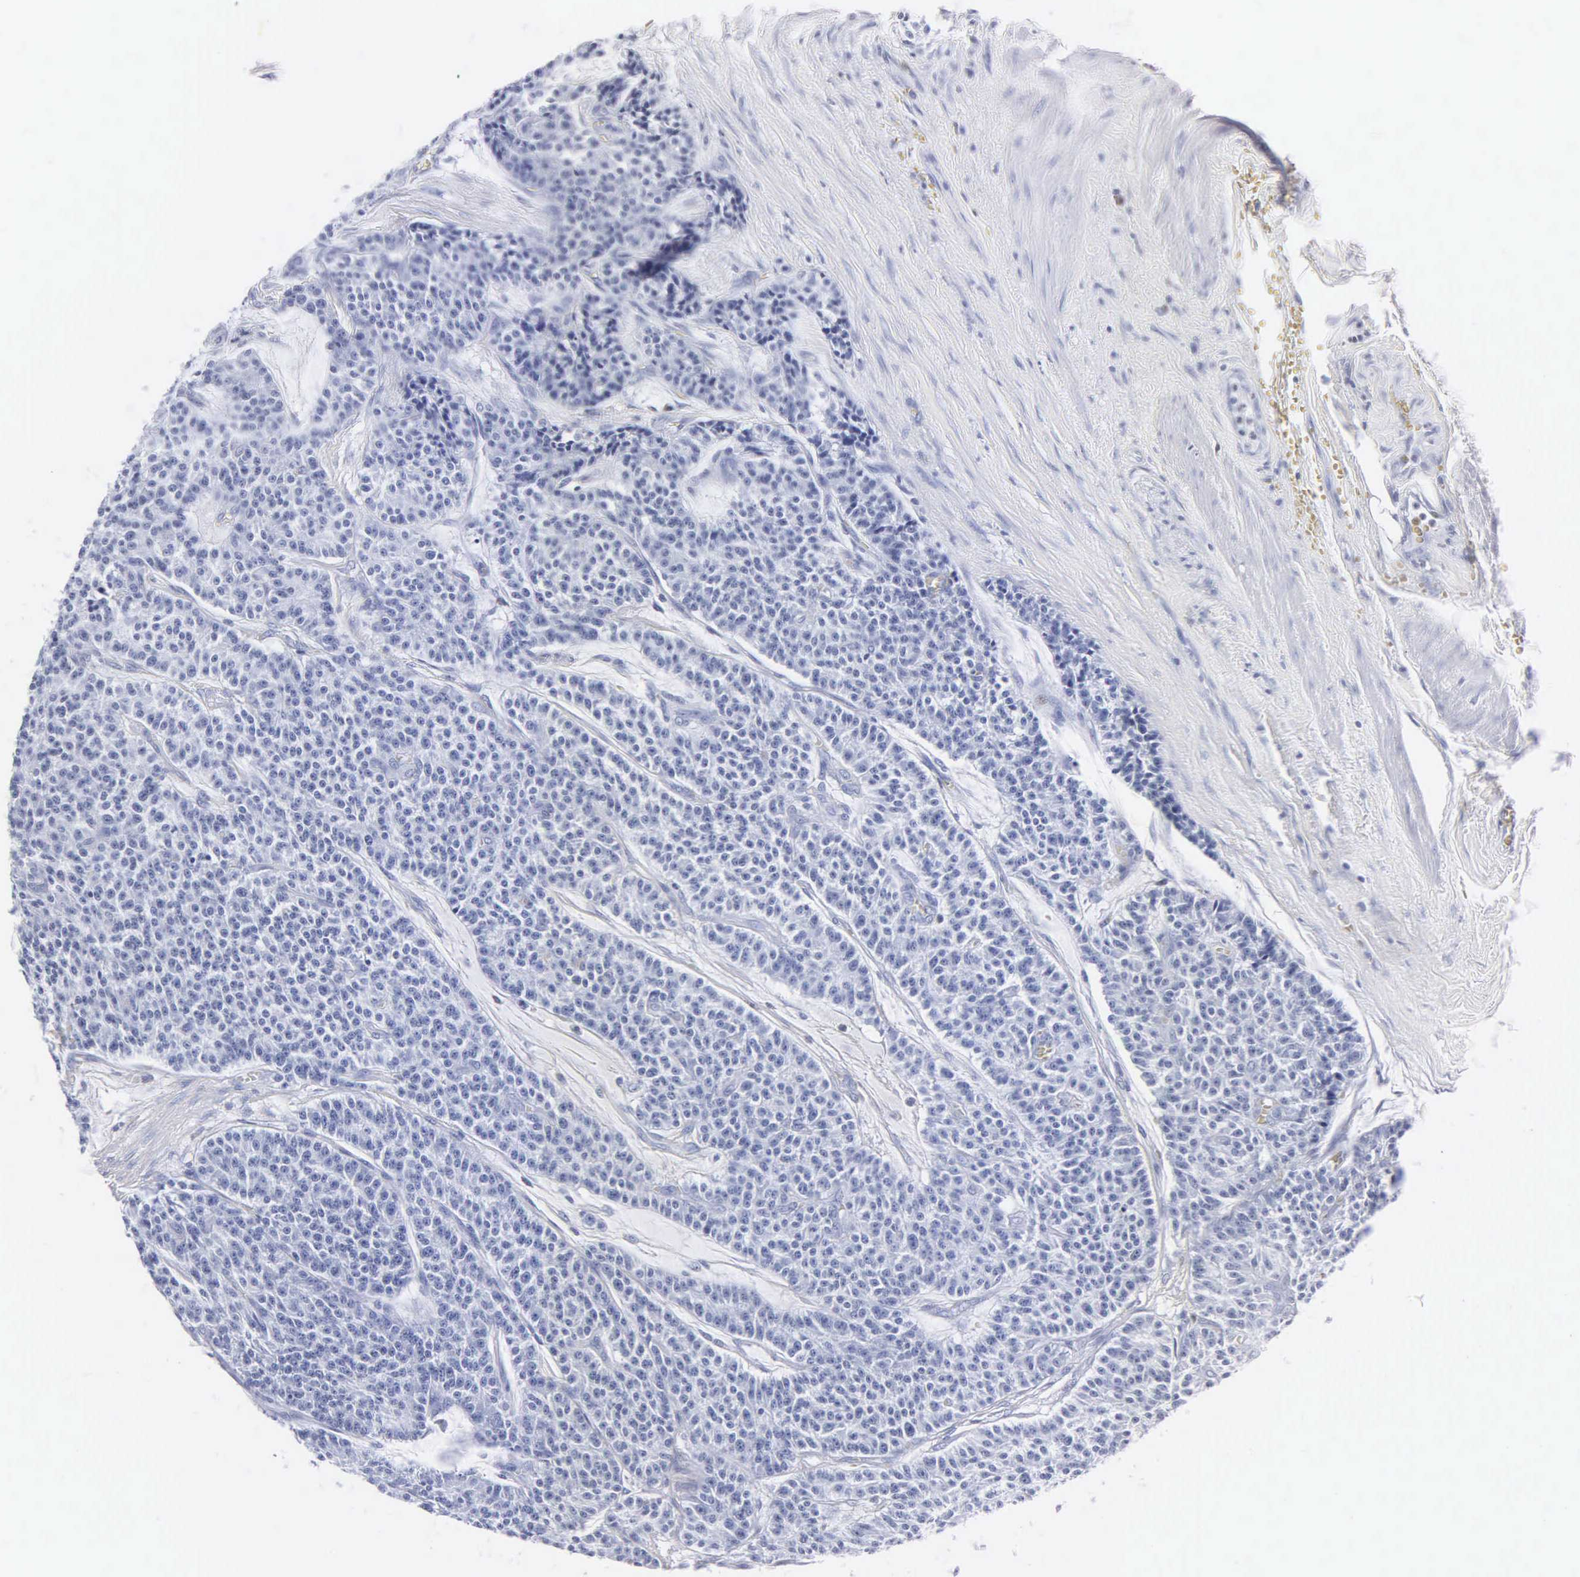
{"staining": {"intensity": "negative", "quantity": "none", "location": "none"}, "tissue": "carcinoid", "cell_type": "Tumor cells", "image_type": "cancer", "snomed": [{"axis": "morphology", "description": "Carcinoid, malignant, NOS"}, {"axis": "topography", "description": "Stomach"}], "caption": "DAB (3,3'-diaminobenzidine) immunohistochemical staining of human malignant carcinoid displays no significant expression in tumor cells. (DAB IHC with hematoxylin counter stain).", "gene": "MB", "patient": {"sex": "female", "age": 76}}